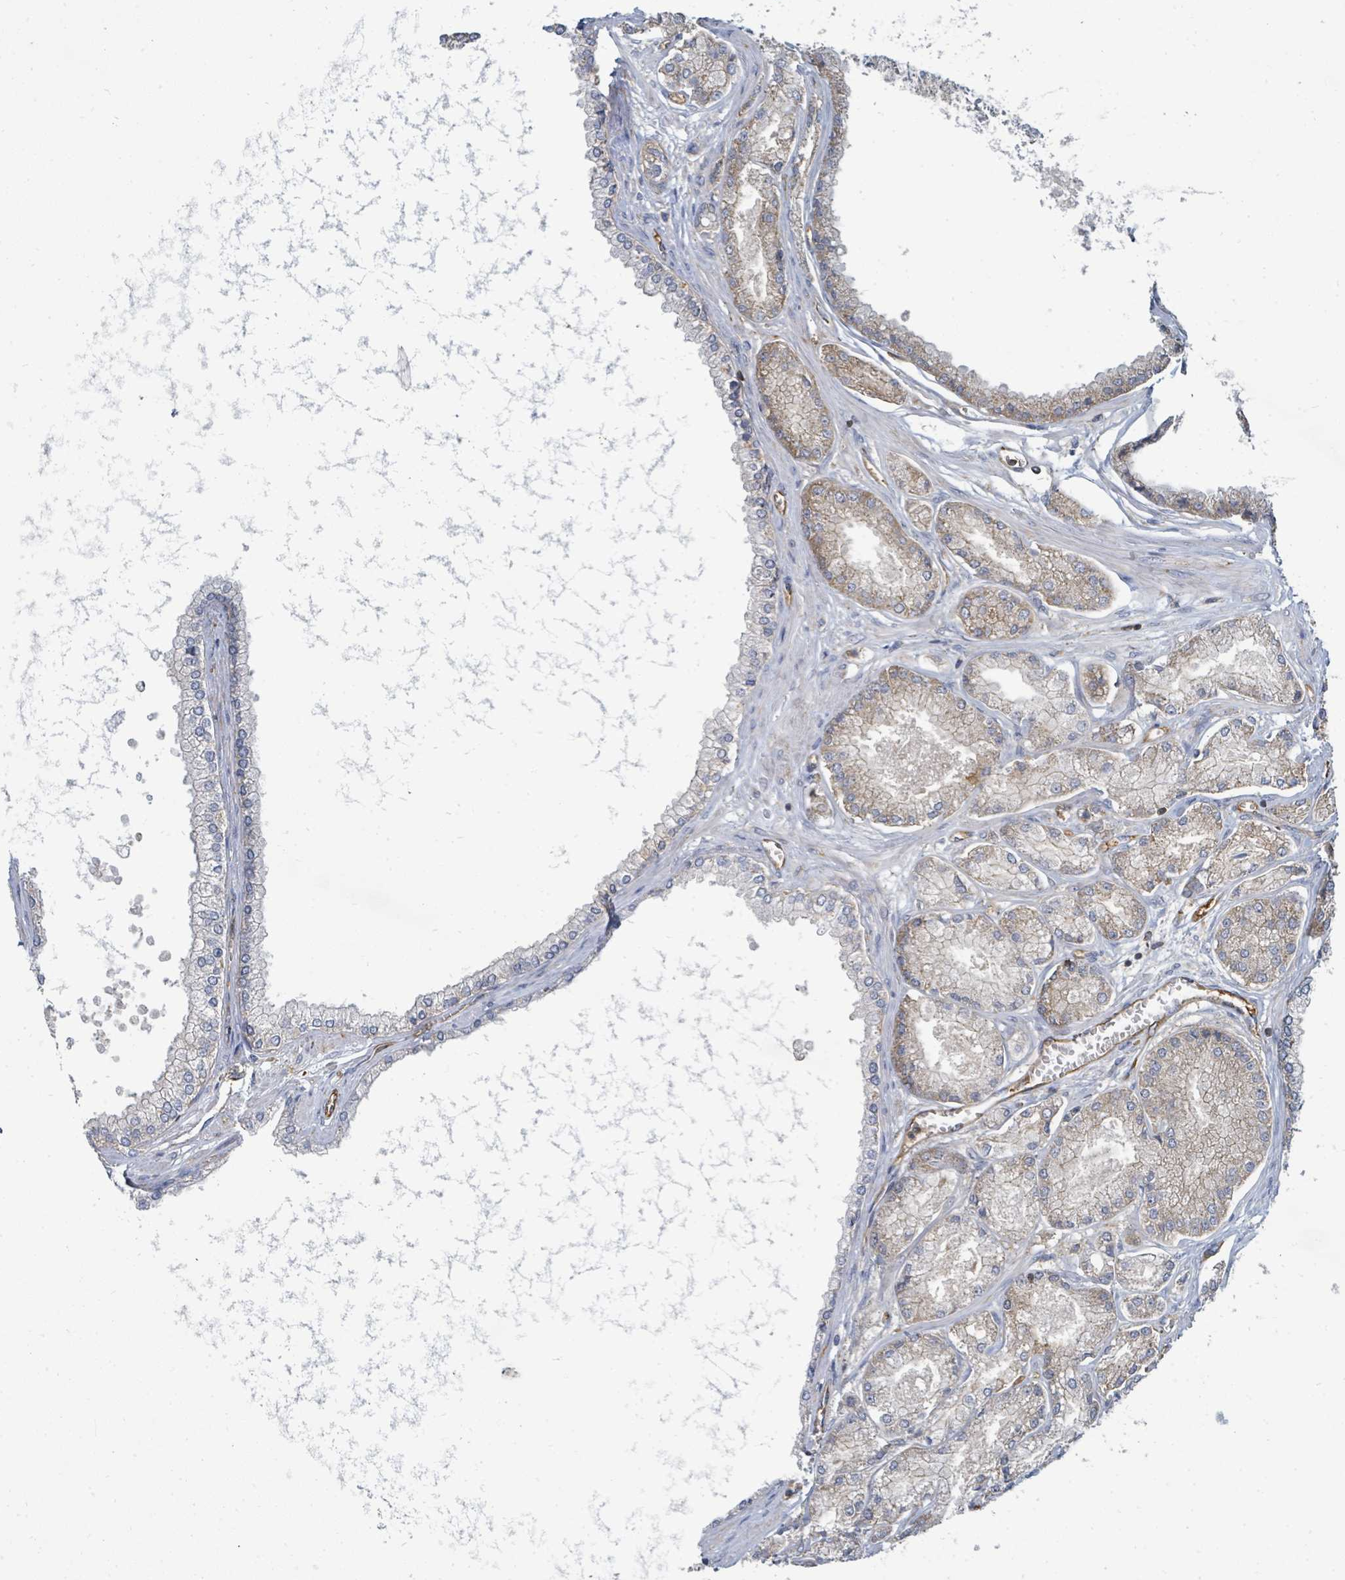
{"staining": {"intensity": "moderate", "quantity": ">75%", "location": "cytoplasmic/membranous"}, "tissue": "prostate cancer", "cell_type": "Tumor cells", "image_type": "cancer", "snomed": [{"axis": "morphology", "description": "Adenocarcinoma, NOS"}, {"axis": "topography", "description": "Prostate and seminal vesicle, NOS"}], "caption": "Immunohistochemistry image of neoplastic tissue: human adenocarcinoma (prostate) stained using IHC demonstrates medium levels of moderate protein expression localized specifically in the cytoplasmic/membranous of tumor cells, appearing as a cytoplasmic/membranous brown color.", "gene": "BOLA2B", "patient": {"sex": "male", "age": 76}}